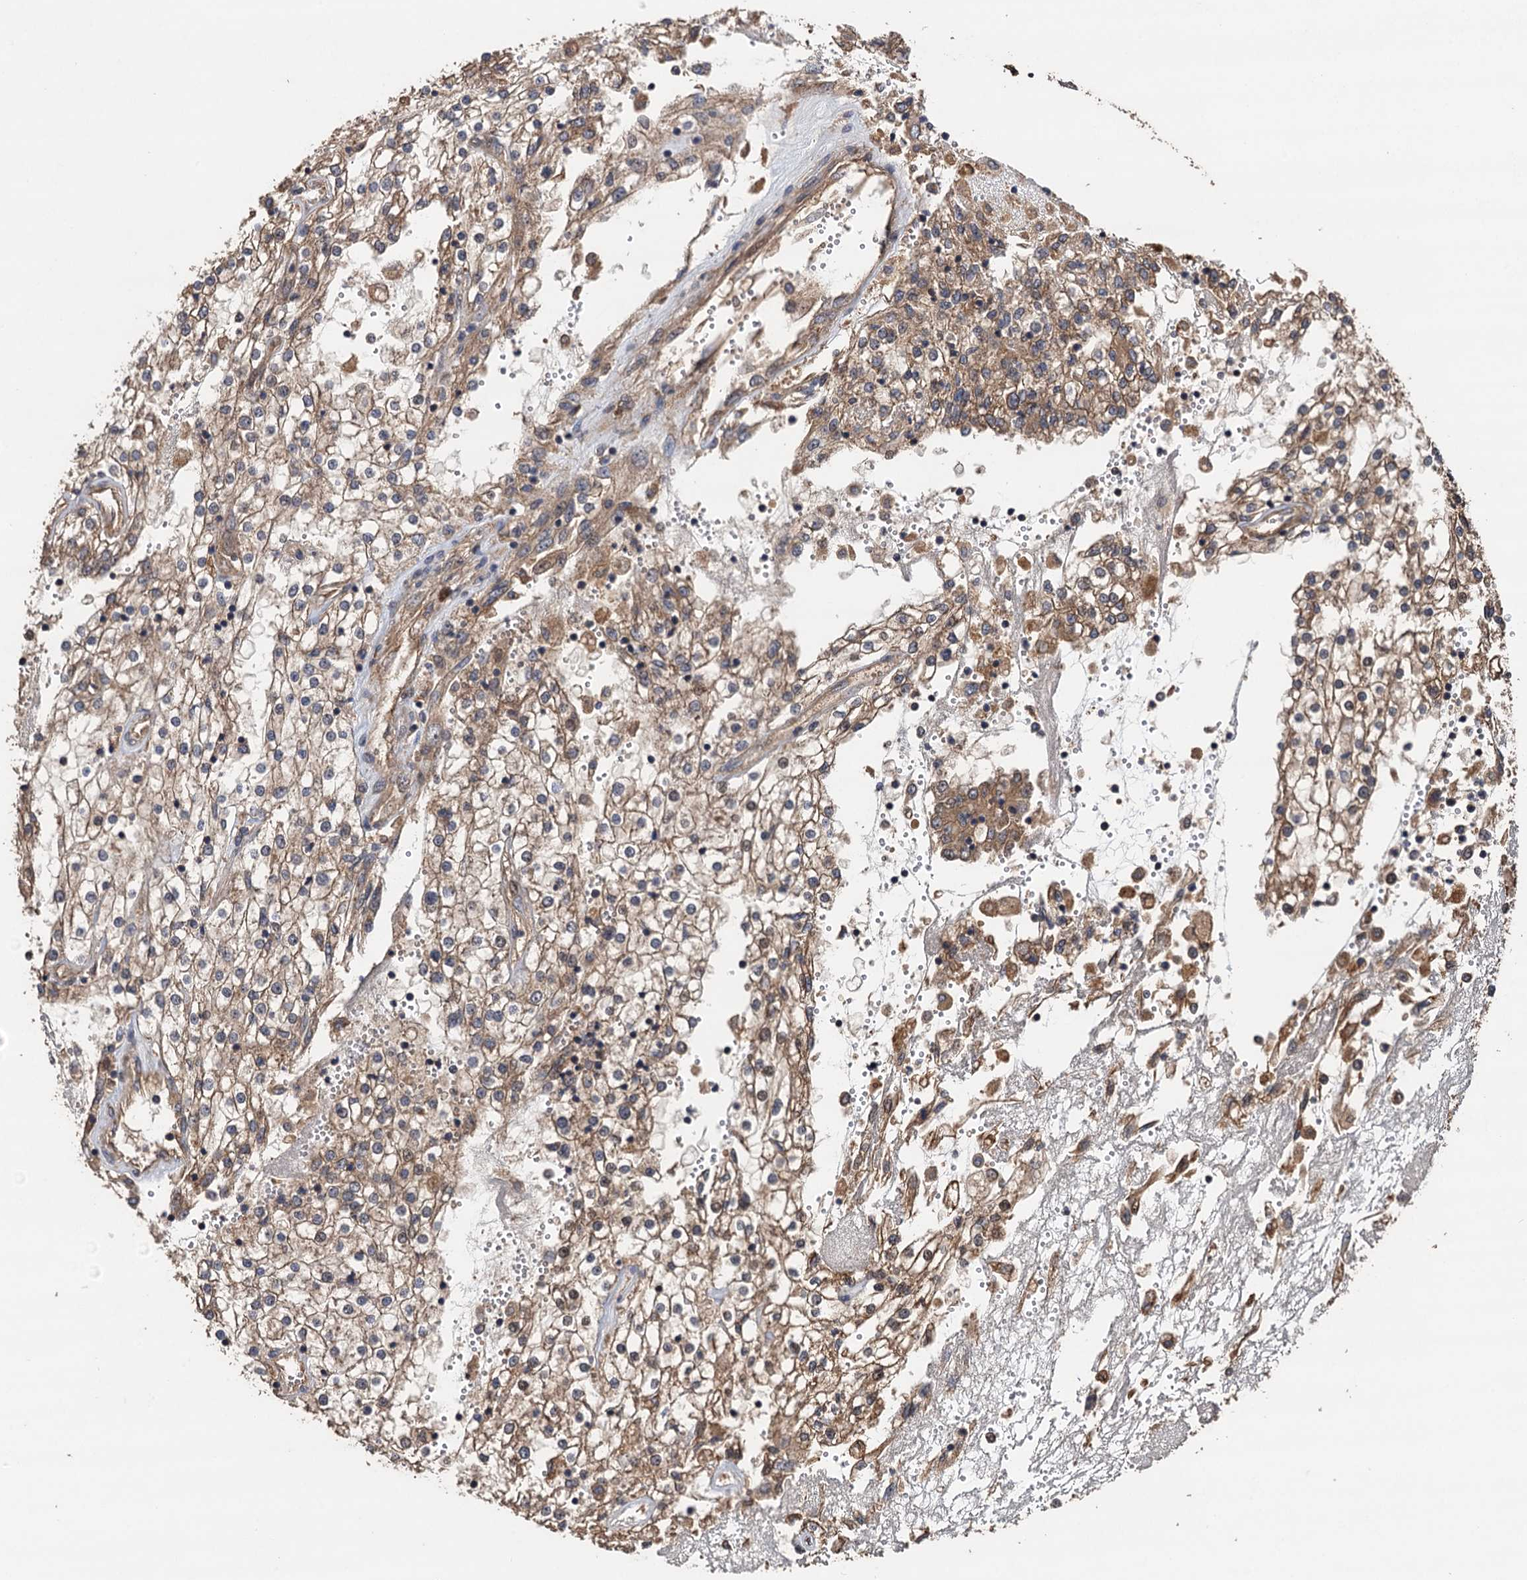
{"staining": {"intensity": "moderate", "quantity": "25%-75%", "location": "cytoplasmic/membranous"}, "tissue": "renal cancer", "cell_type": "Tumor cells", "image_type": "cancer", "snomed": [{"axis": "morphology", "description": "Adenocarcinoma, NOS"}, {"axis": "topography", "description": "Kidney"}], "caption": "The histopathology image reveals a brown stain indicating the presence of a protein in the cytoplasmic/membranous of tumor cells in renal adenocarcinoma. The protein is stained brown, and the nuclei are stained in blue (DAB IHC with brightfield microscopy, high magnification).", "gene": "TMEM39B", "patient": {"sex": "female", "age": 52}}